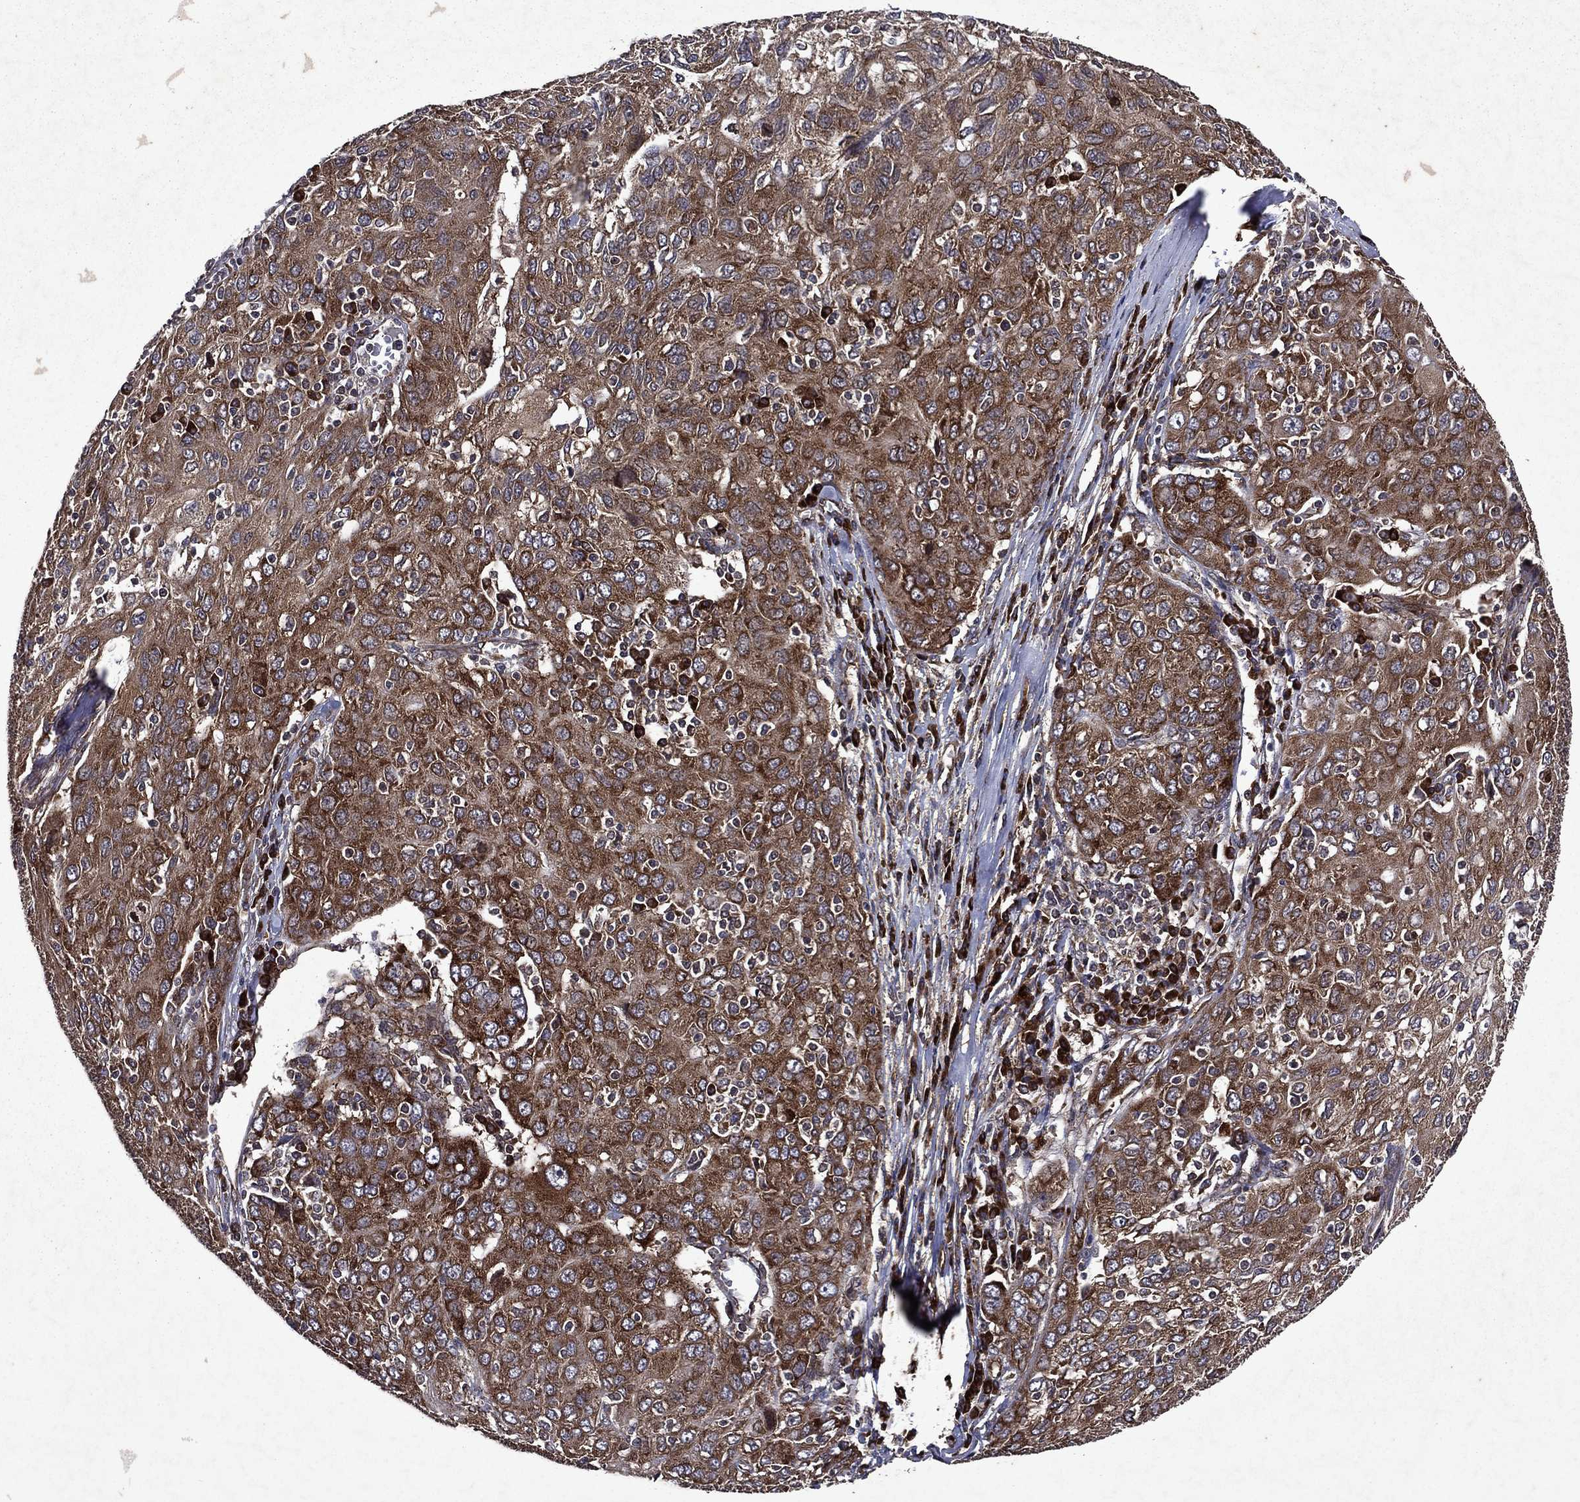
{"staining": {"intensity": "strong", "quantity": ">75%", "location": "cytoplasmic/membranous"}, "tissue": "ovarian cancer", "cell_type": "Tumor cells", "image_type": "cancer", "snomed": [{"axis": "morphology", "description": "Carcinoma, endometroid"}, {"axis": "topography", "description": "Ovary"}], "caption": "Immunohistochemical staining of ovarian cancer shows high levels of strong cytoplasmic/membranous protein positivity in approximately >75% of tumor cells.", "gene": "EIF2B4", "patient": {"sex": "female", "age": 50}}